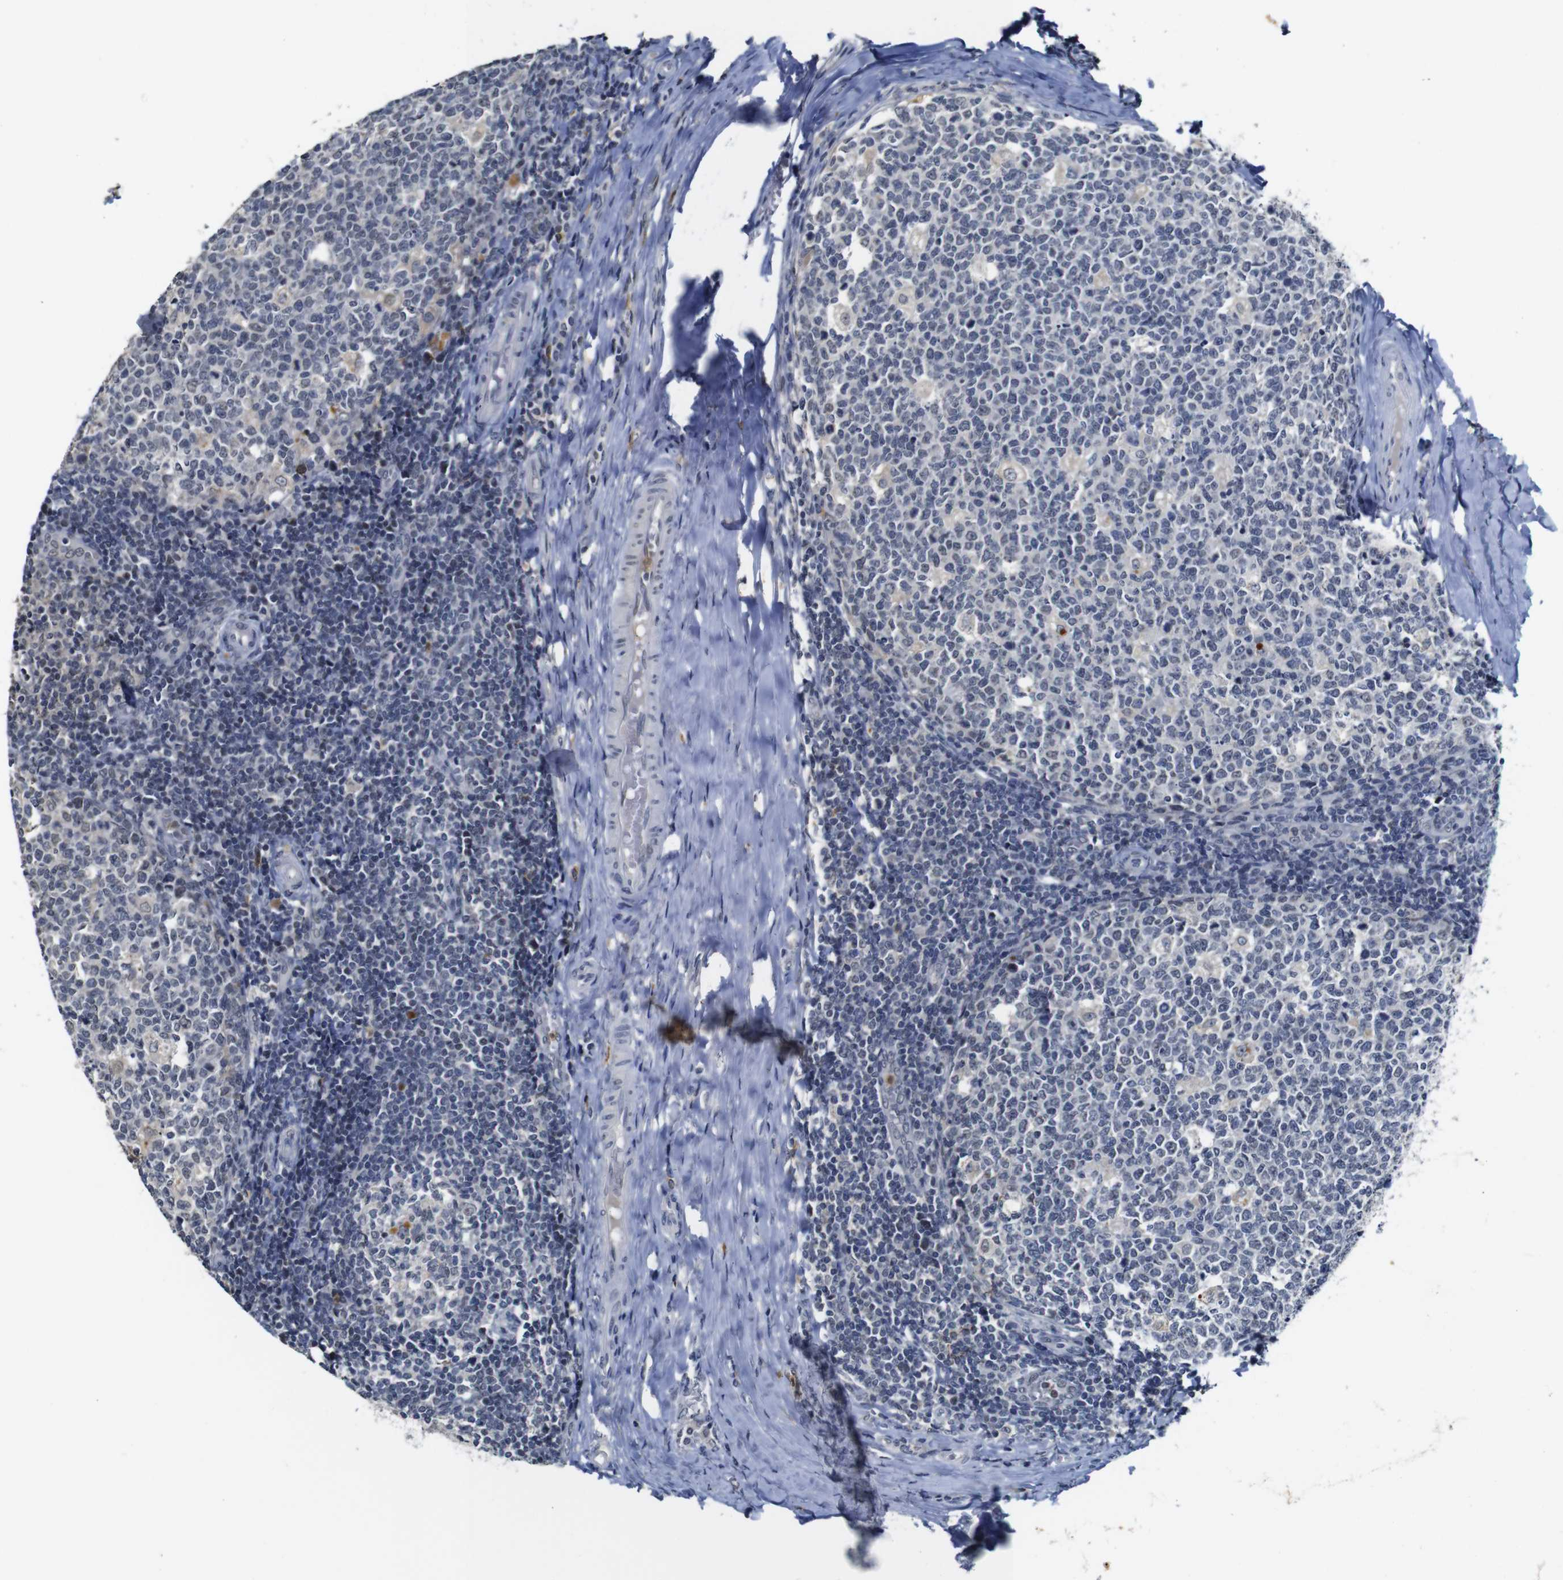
{"staining": {"intensity": "weak", "quantity": "<25%", "location": "cytoplasmic/membranous"}, "tissue": "tonsil", "cell_type": "Germinal center cells", "image_type": "normal", "snomed": [{"axis": "morphology", "description": "Normal tissue, NOS"}, {"axis": "topography", "description": "Tonsil"}], "caption": "DAB (3,3'-diaminobenzidine) immunohistochemical staining of unremarkable human tonsil reveals no significant staining in germinal center cells.", "gene": "NTRK3", "patient": {"sex": "female", "age": 19}}